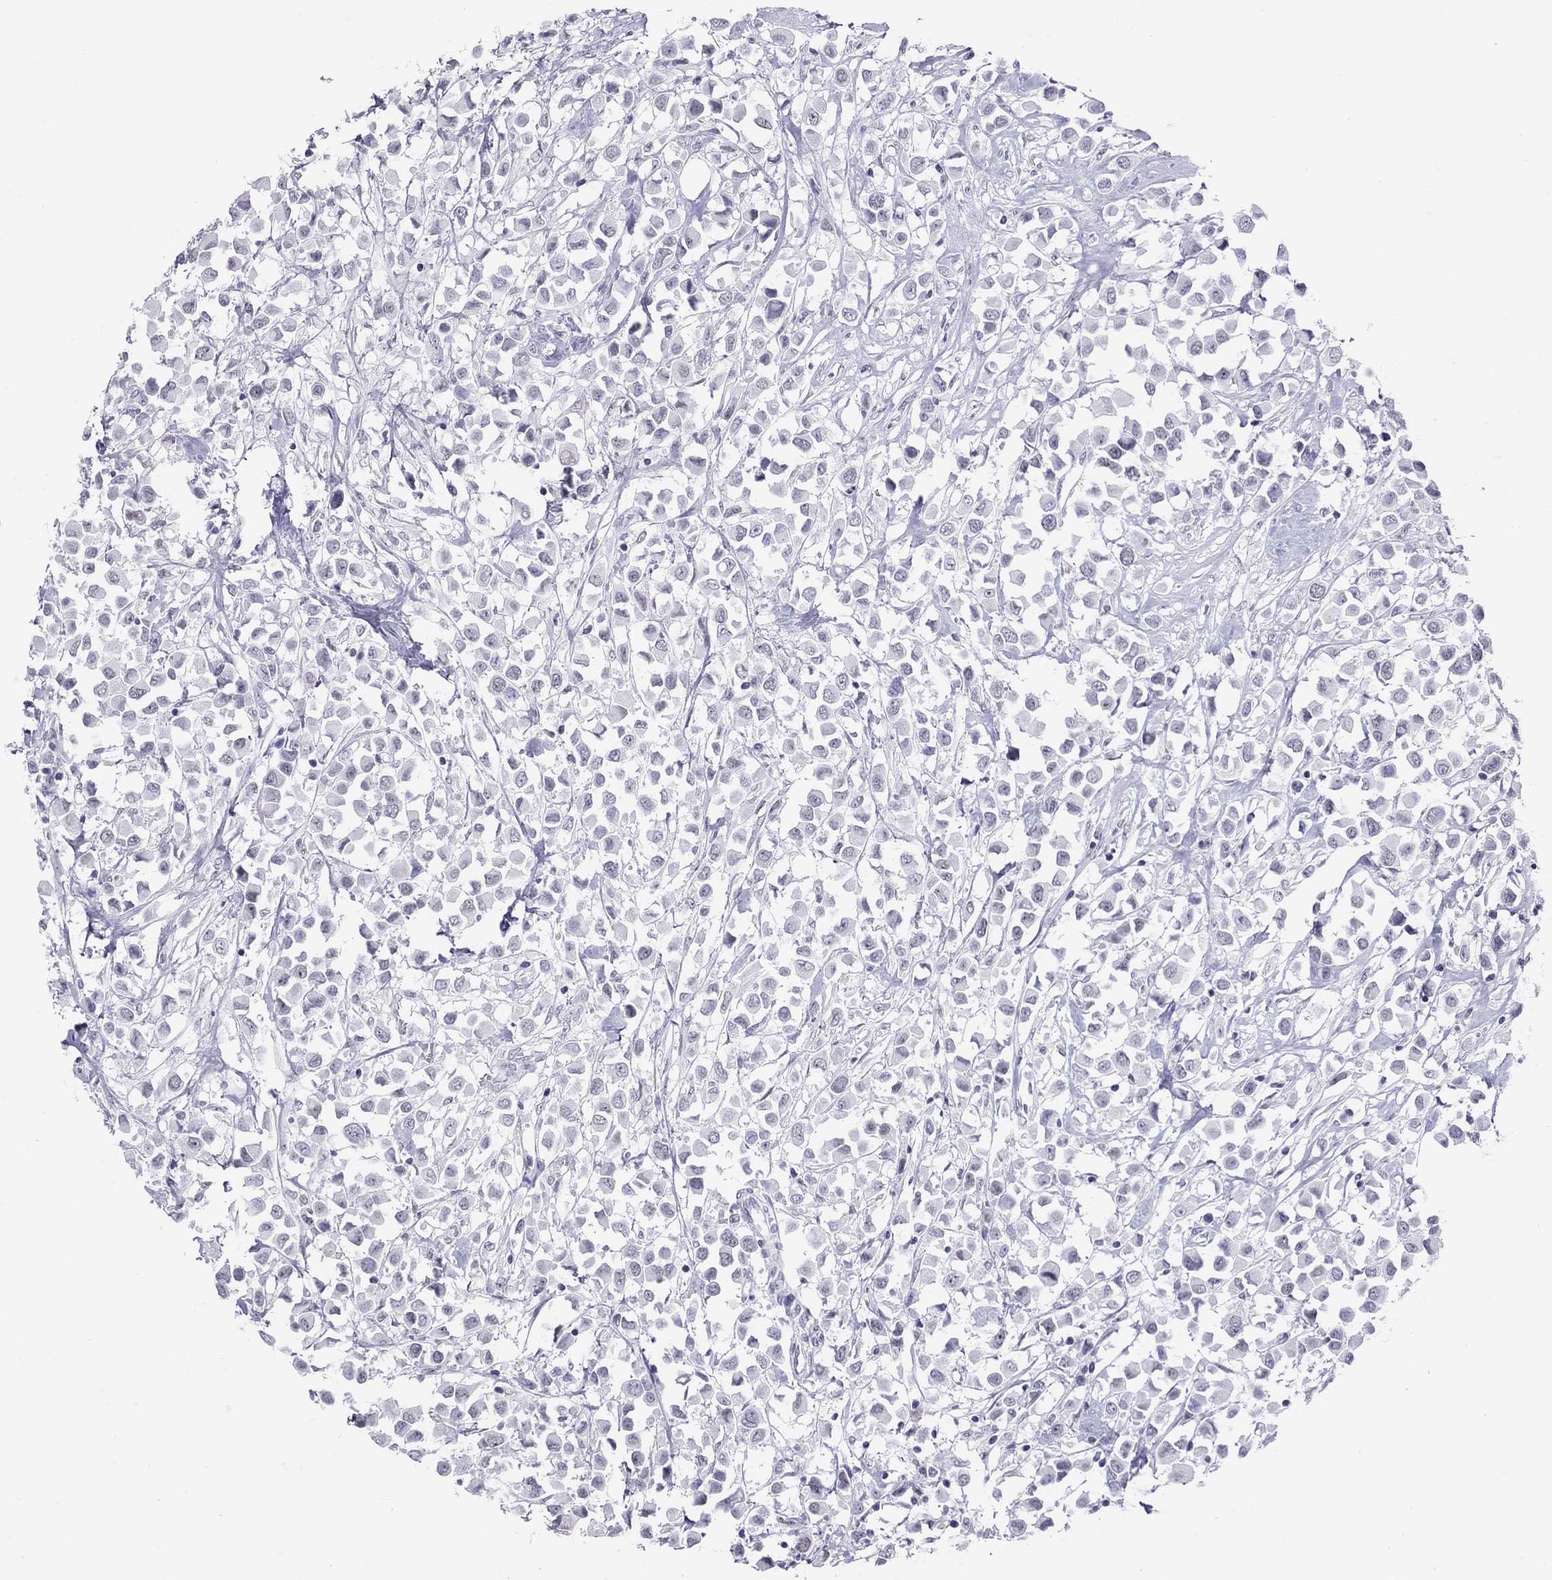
{"staining": {"intensity": "negative", "quantity": "none", "location": "none"}, "tissue": "breast cancer", "cell_type": "Tumor cells", "image_type": "cancer", "snomed": [{"axis": "morphology", "description": "Duct carcinoma"}, {"axis": "topography", "description": "Breast"}], "caption": "The micrograph demonstrates no significant staining in tumor cells of breast cancer. (DAB immunohistochemistry (IHC), high magnification).", "gene": "JHY", "patient": {"sex": "female", "age": 61}}